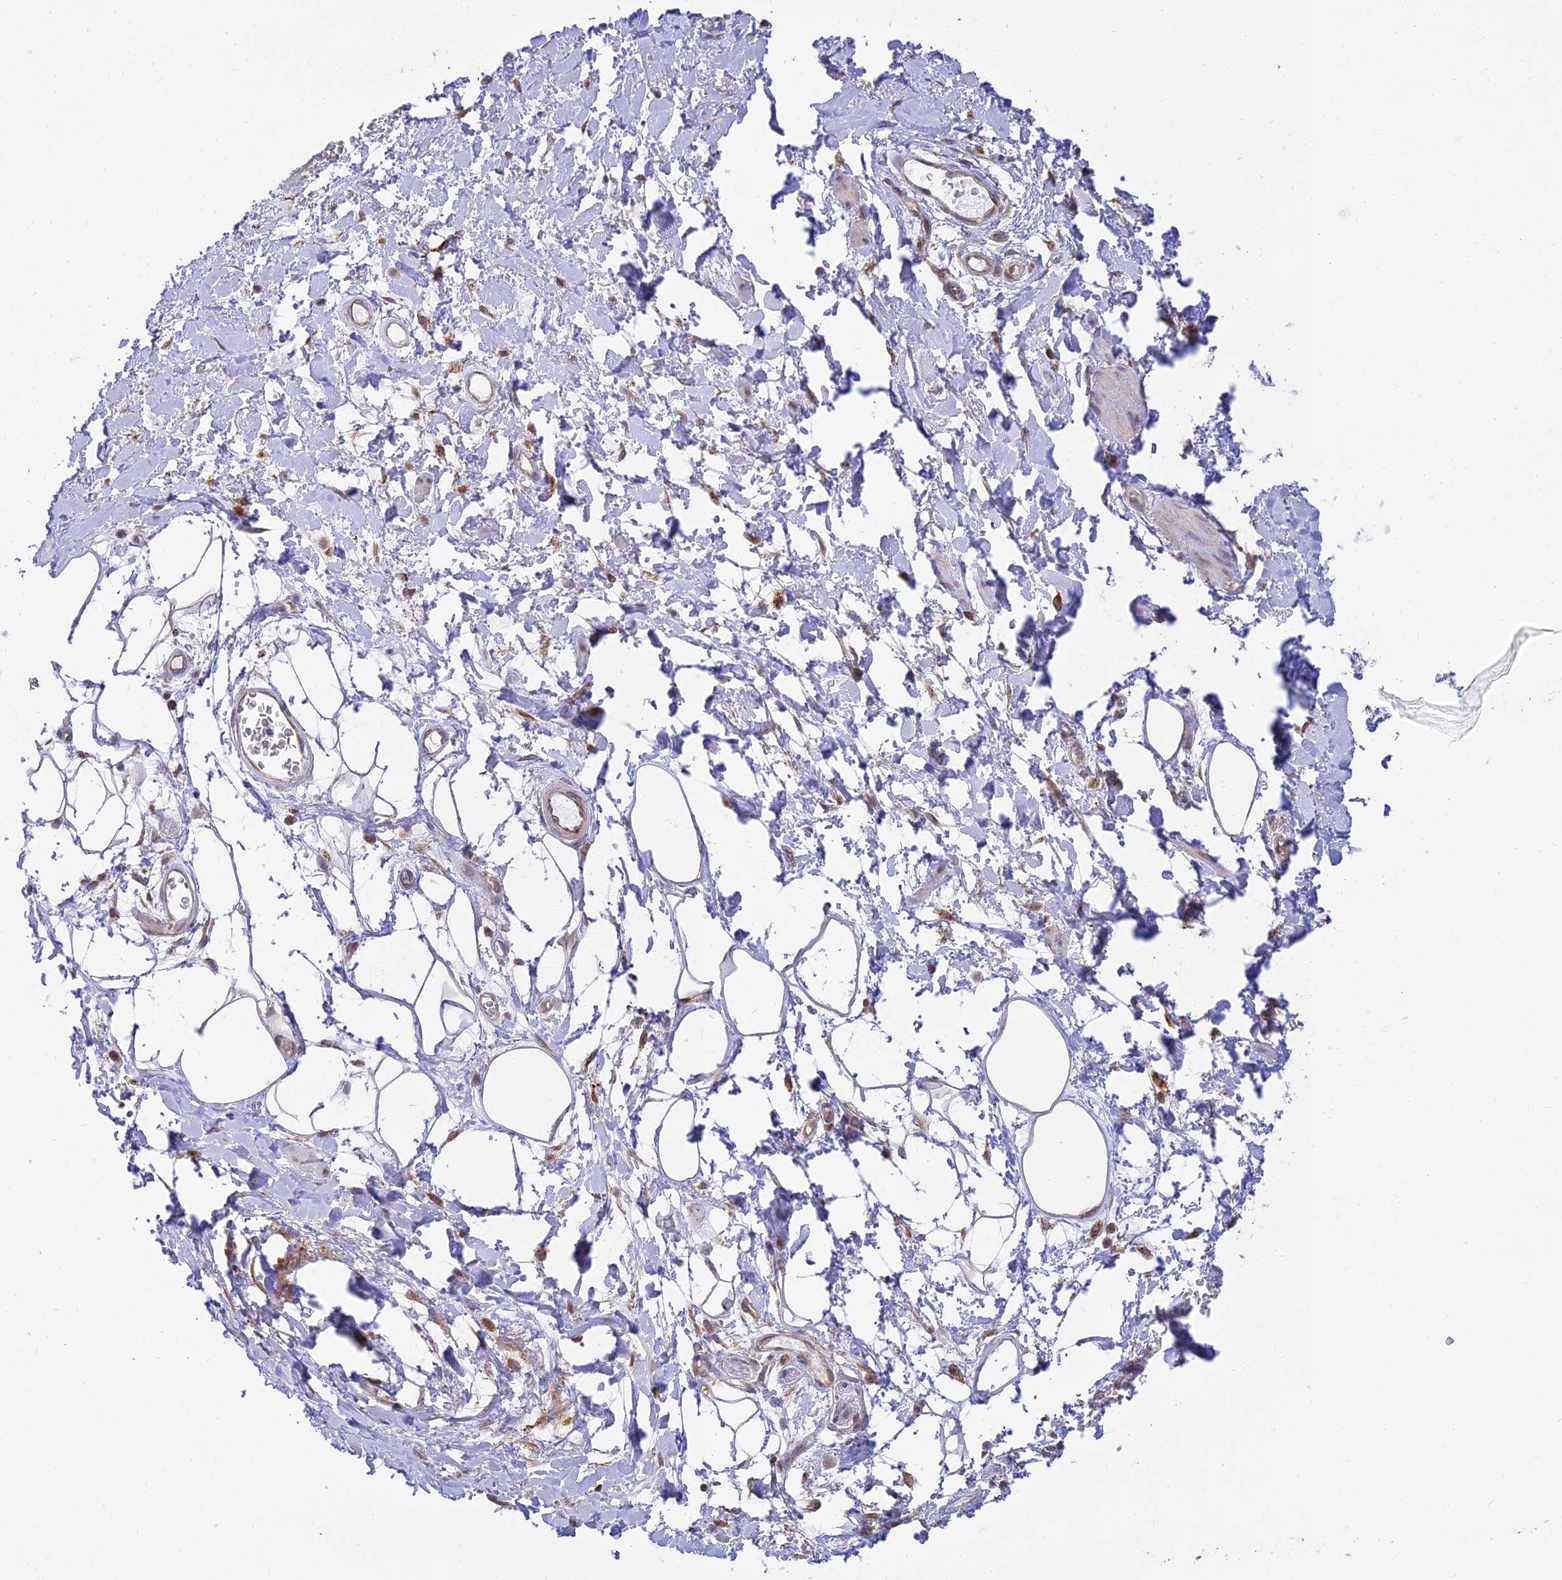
{"staining": {"intensity": "negative", "quantity": "none", "location": "none"}, "tissue": "adipose tissue", "cell_type": "Adipocytes", "image_type": "normal", "snomed": [{"axis": "morphology", "description": "Normal tissue, NOS"}, {"axis": "morphology", "description": "Adenocarcinoma, NOS"}, {"axis": "topography", "description": "Rectum"}, {"axis": "topography", "description": "Vagina"}, {"axis": "topography", "description": "Peripheral nerve tissue"}], "caption": "Immunohistochemistry image of unremarkable human adipose tissue stained for a protein (brown), which demonstrates no expression in adipocytes.", "gene": "HOOK2", "patient": {"sex": "female", "age": 71}}